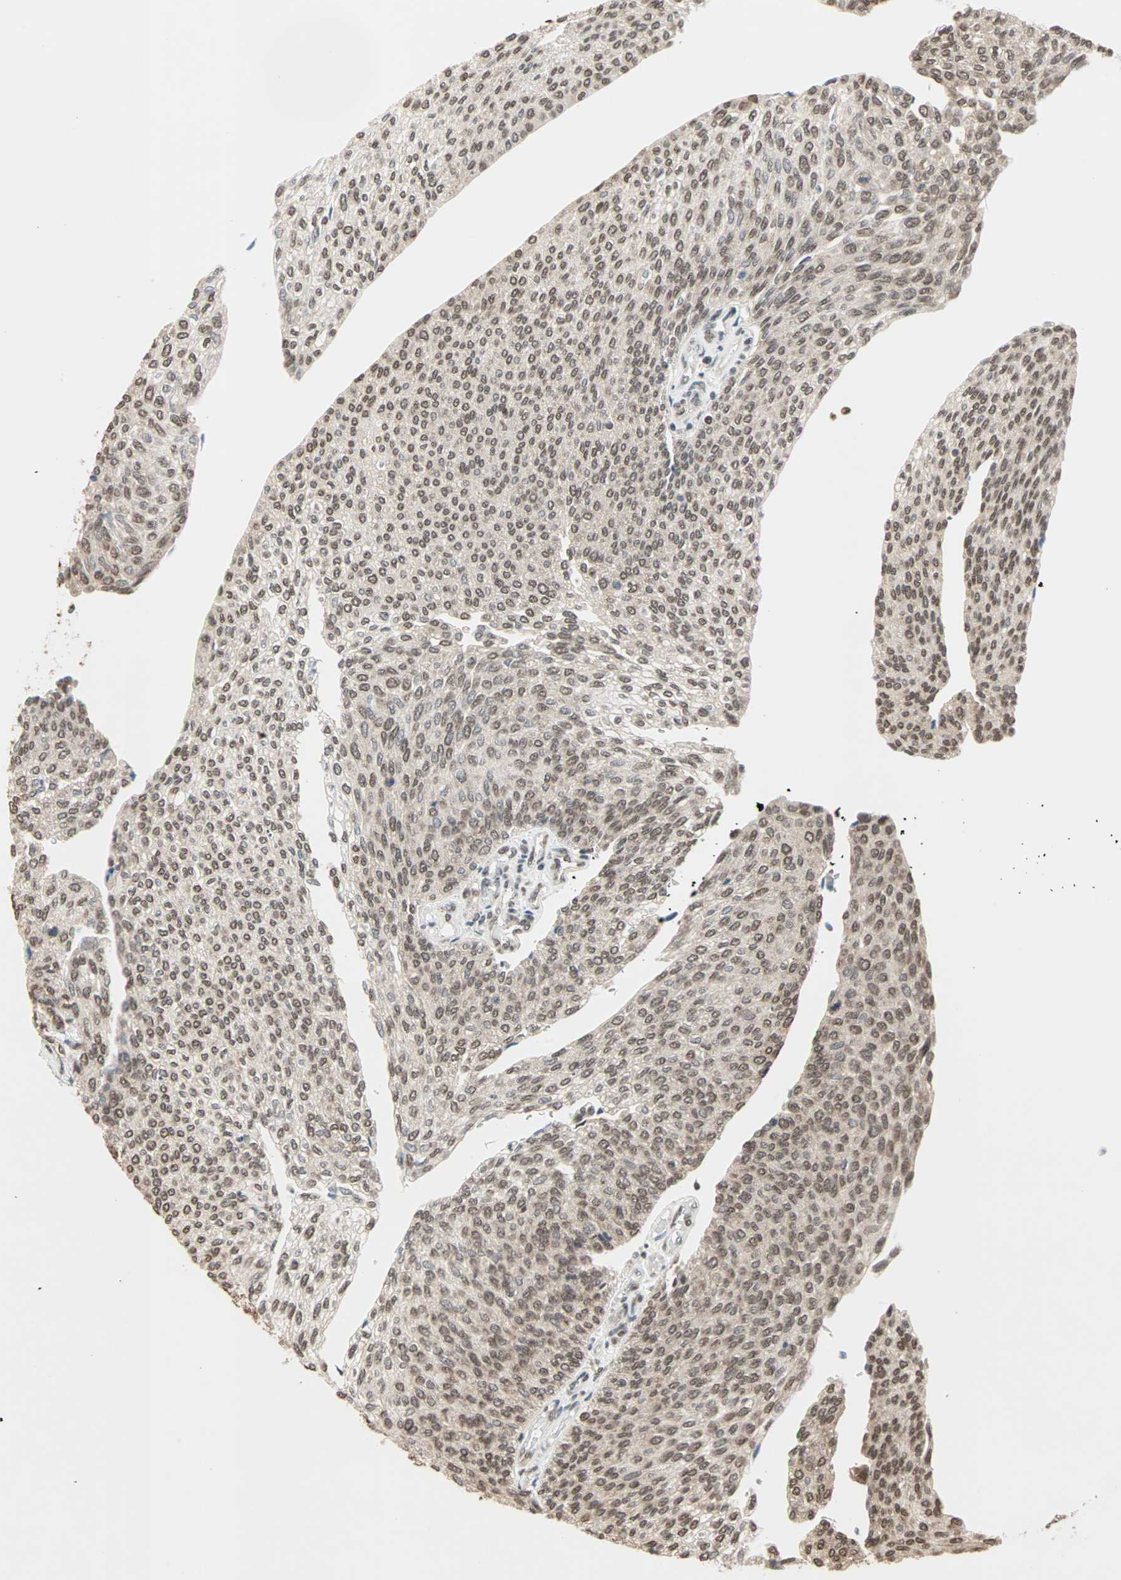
{"staining": {"intensity": "moderate", "quantity": ">75%", "location": "nuclear"}, "tissue": "urothelial cancer", "cell_type": "Tumor cells", "image_type": "cancer", "snomed": [{"axis": "morphology", "description": "Urothelial carcinoma, Low grade"}, {"axis": "topography", "description": "Urinary bladder"}], "caption": "A high-resolution histopathology image shows immunohistochemistry staining of urothelial cancer, which exhibits moderate nuclear positivity in approximately >75% of tumor cells.", "gene": "DAZAP1", "patient": {"sex": "female", "age": 79}}